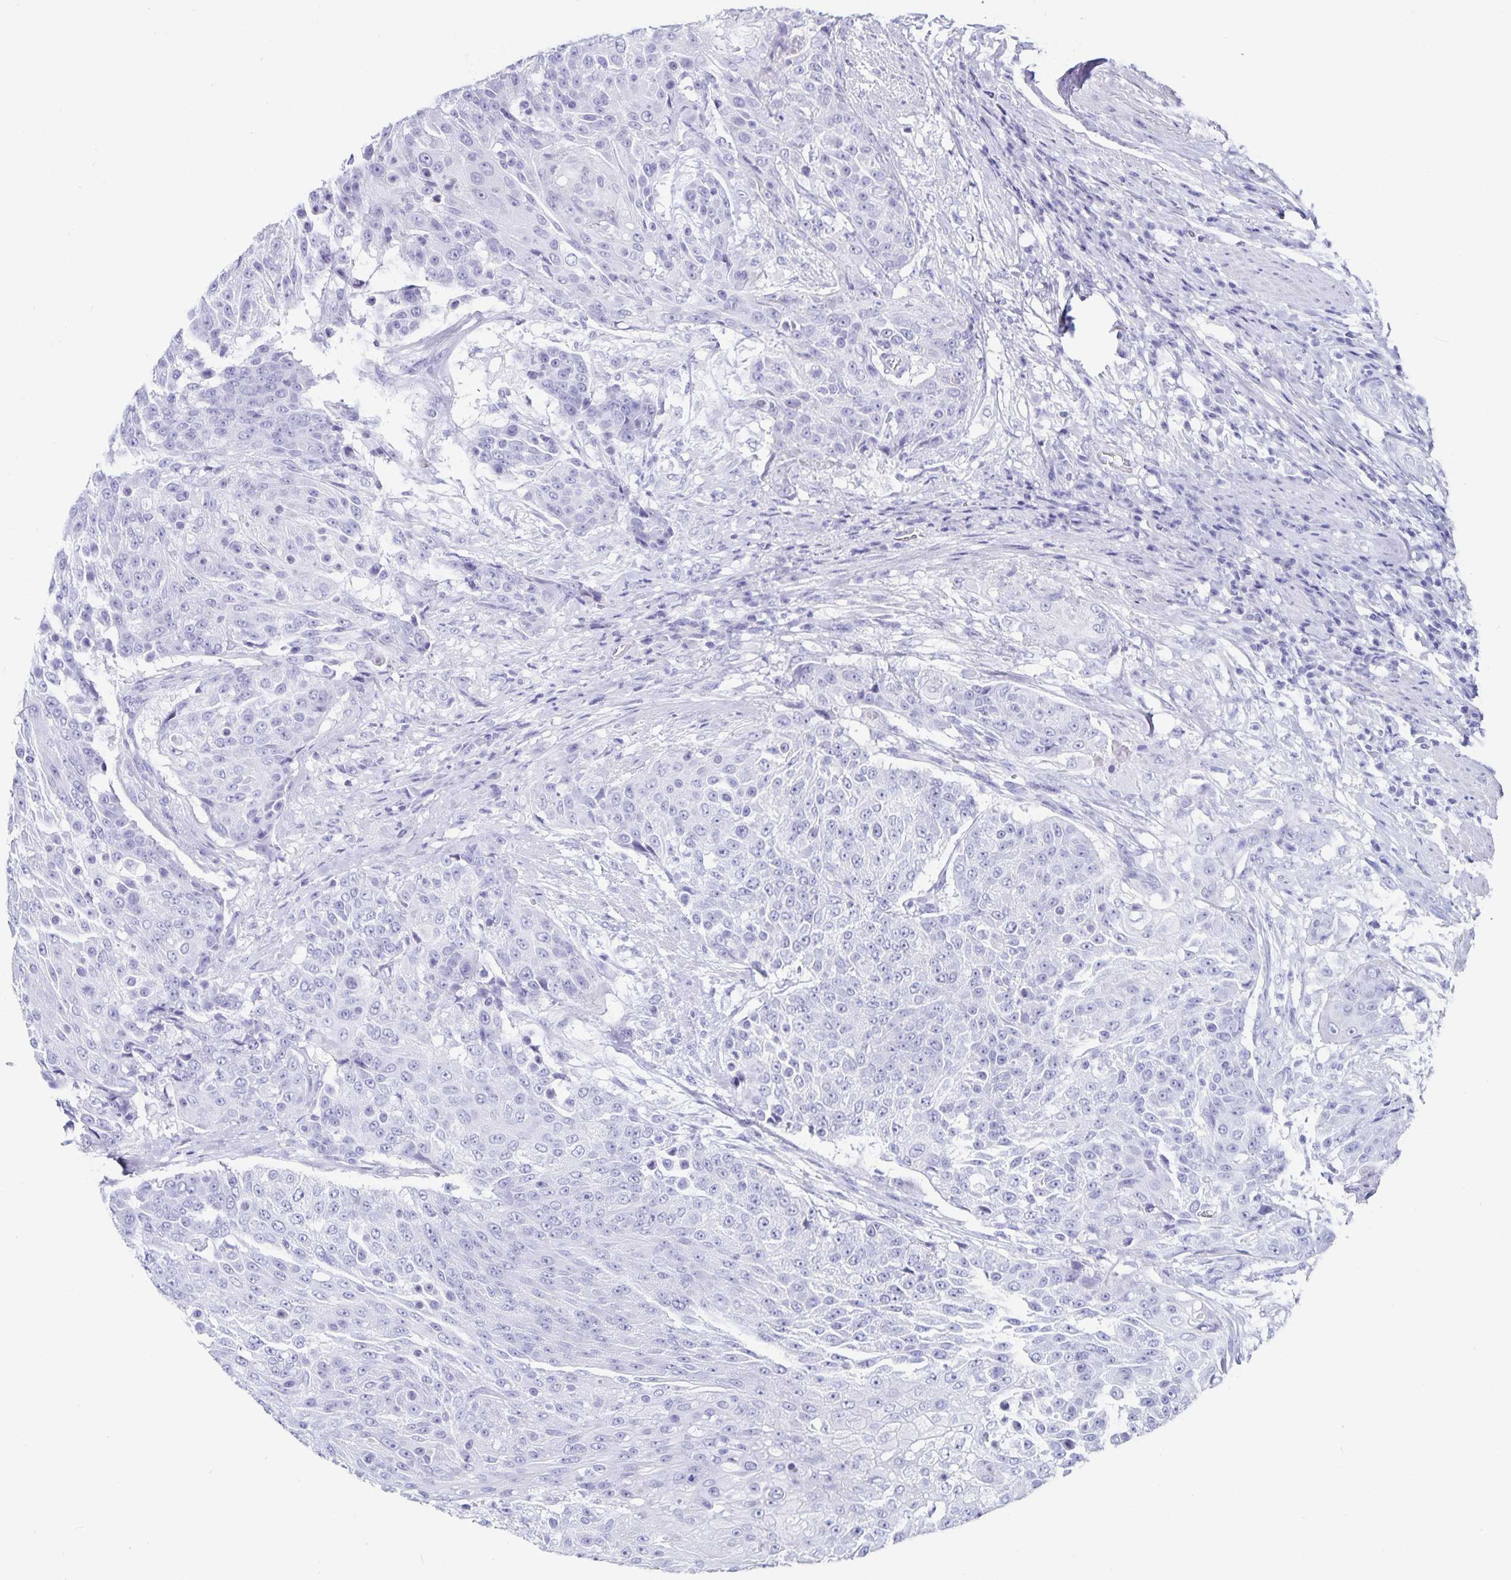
{"staining": {"intensity": "negative", "quantity": "none", "location": "none"}, "tissue": "urothelial cancer", "cell_type": "Tumor cells", "image_type": "cancer", "snomed": [{"axis": "morphology", "description": "Urothelial carcinoma, High grade"}, {"axis": "topography", "description": "Urinary bladder"}], "caption": "Human urothelial cancer stained for a protein using IHC displays no expression in tumor cells.", "gene": "C19orf73", "patient": {"sex": "female", "age": 63}}